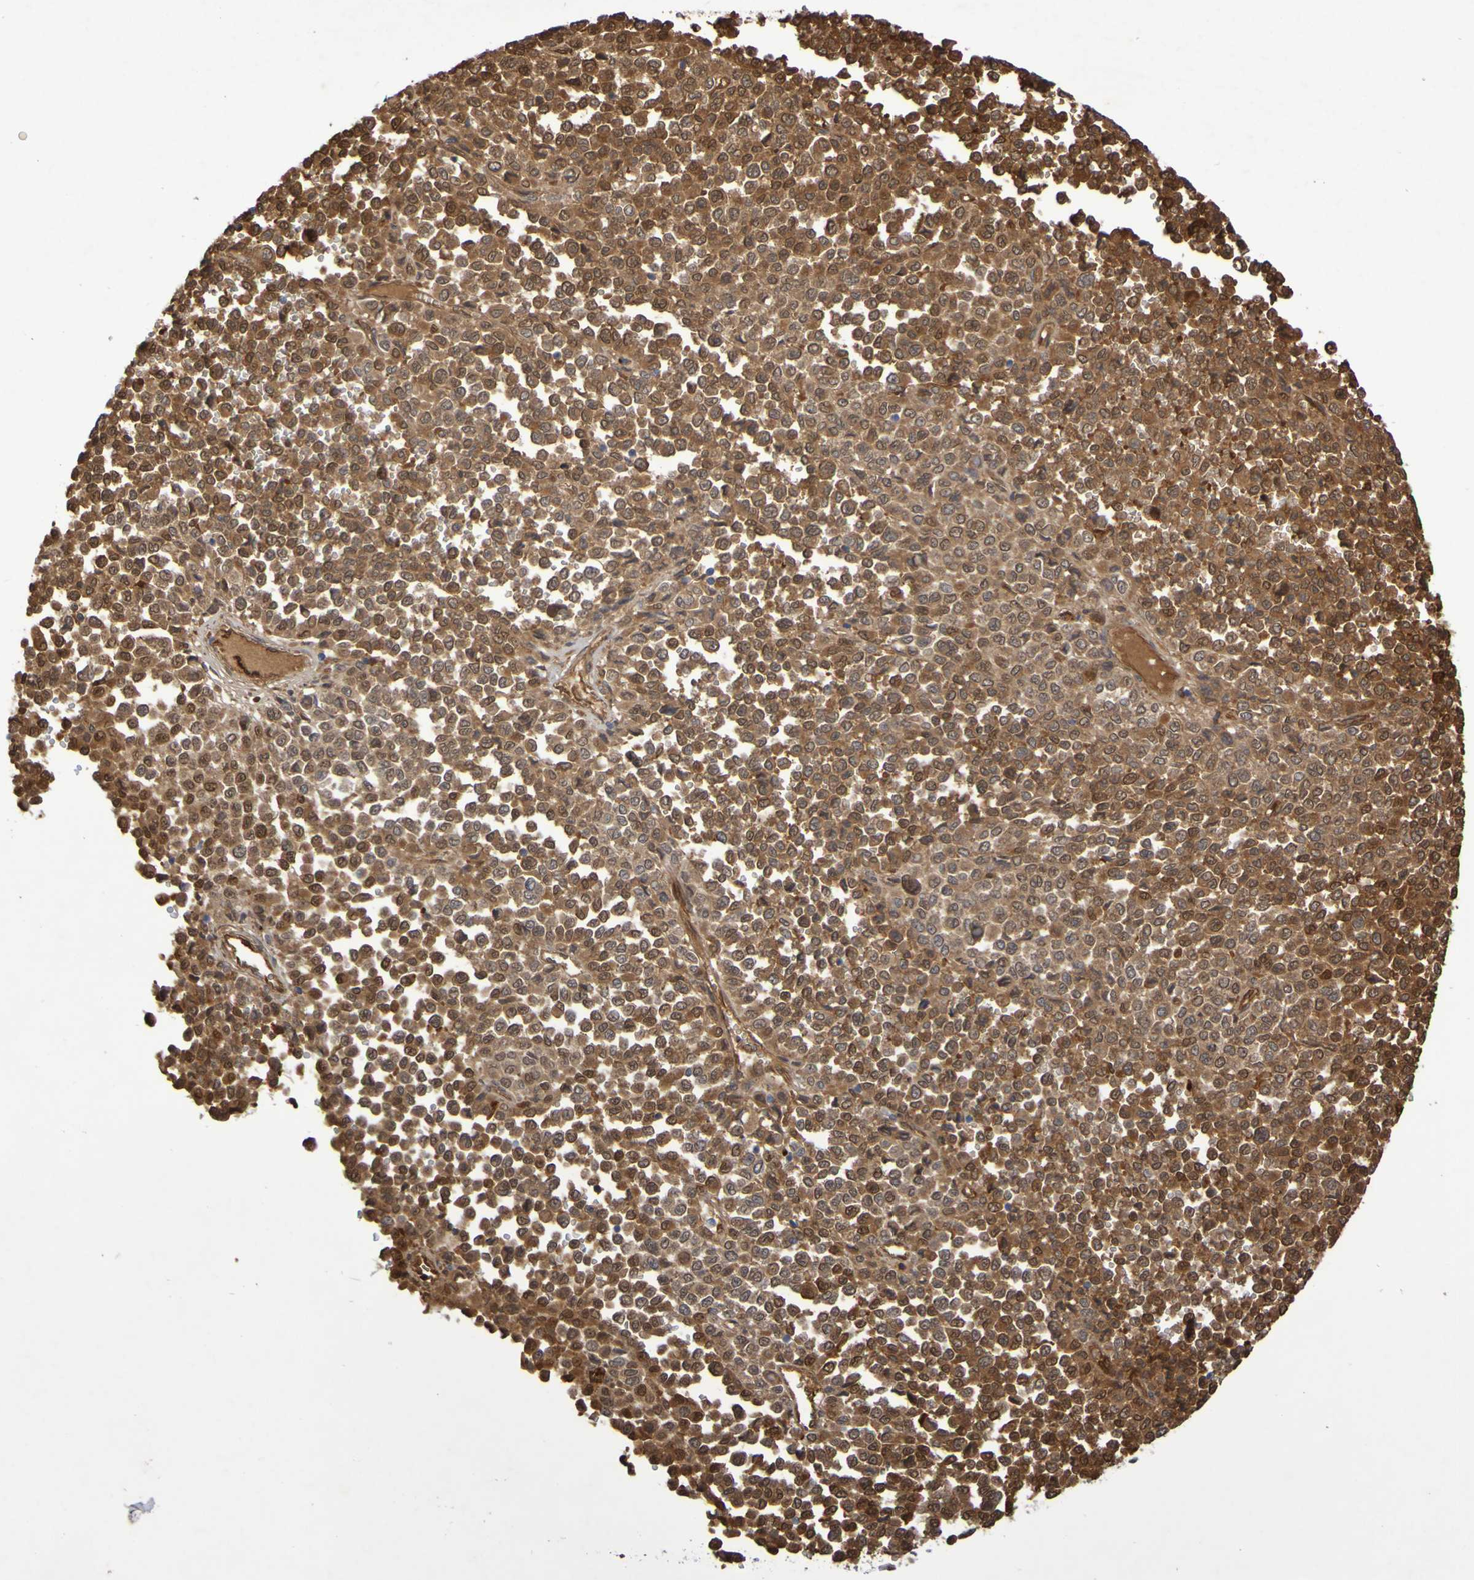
{"staining": {"intensity": "moderate", "quantity": ">75%", "location": "cytoplasmic/membranous,nuclear"}, "tissue": "melanoma", "cell_type": "Tumor cells", "image_type": "cancer", "snomed": [{"axis": "morphology", "description": "Malignant melanoma, Metastatic site"}, {"axis": "topography", "description": "Pancreas"}], "caption": "Tumor cells show medium levels of moderate cytoplasmic/membranous and nuclear expression in about >75% of cells in human melanoma.", "gene": "SERPINB6", "patient": {"sex": "female", "age": 30}}